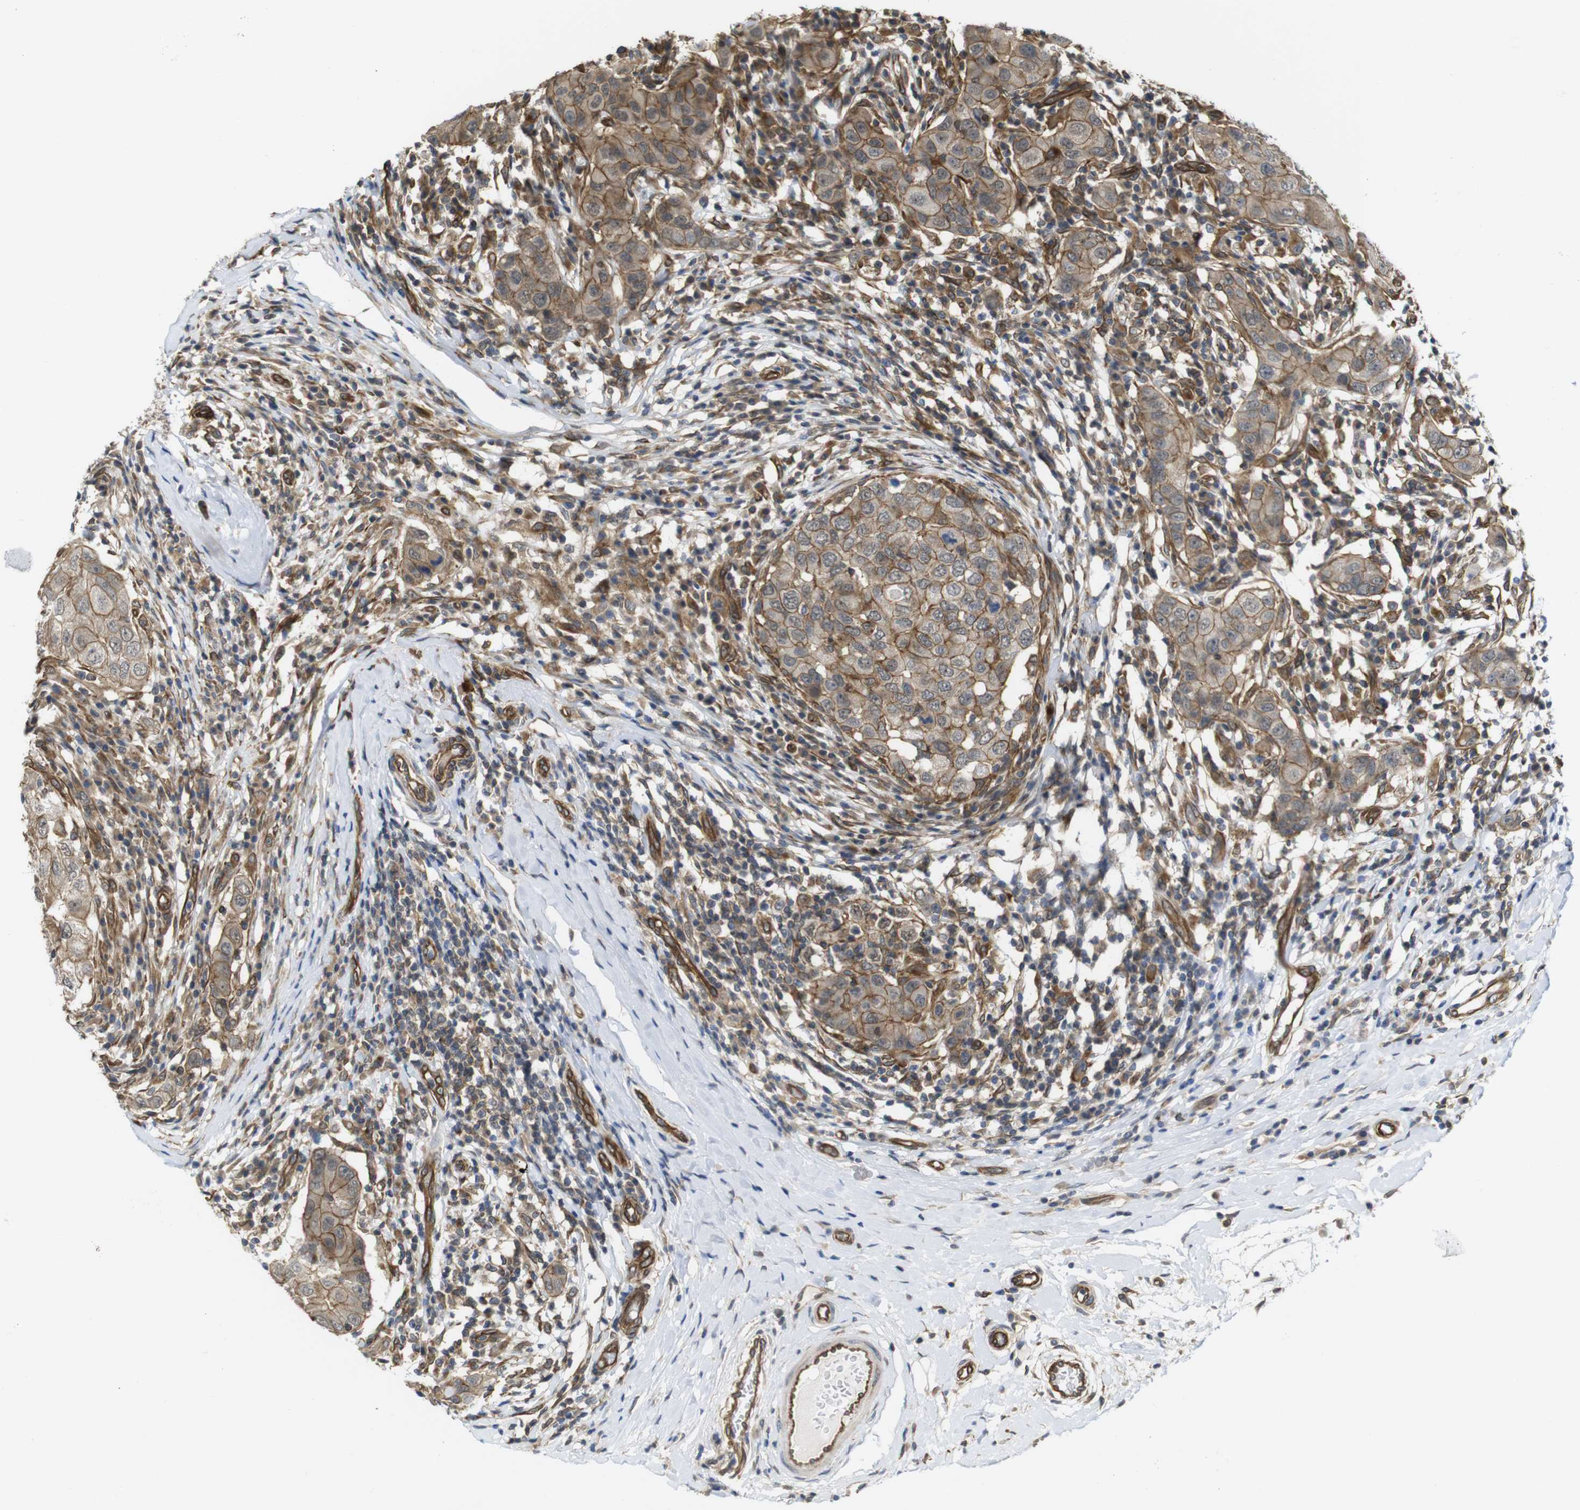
{"staining": {"intensity": "moderate", "quantity": ">75%", "location": "cytoplasmic/membranous"}, "tissue": "breast cancer", "cell_type": "Tumor cells", "image_type": "cancer", "snomed": [{"axis": "morphology", "description": "Duct carcinoma"}, {"axis": "topography", "description": "Breast"}], "caption": "Protein expression analysis of human breast cancer (invasive ductal carcinoma) reveals moderate cytoplasmic/membranous positivity in about >75% of tumor cells.", "gene": "ZDHHC5", "patient": {"sex": "female", "age": 27}}